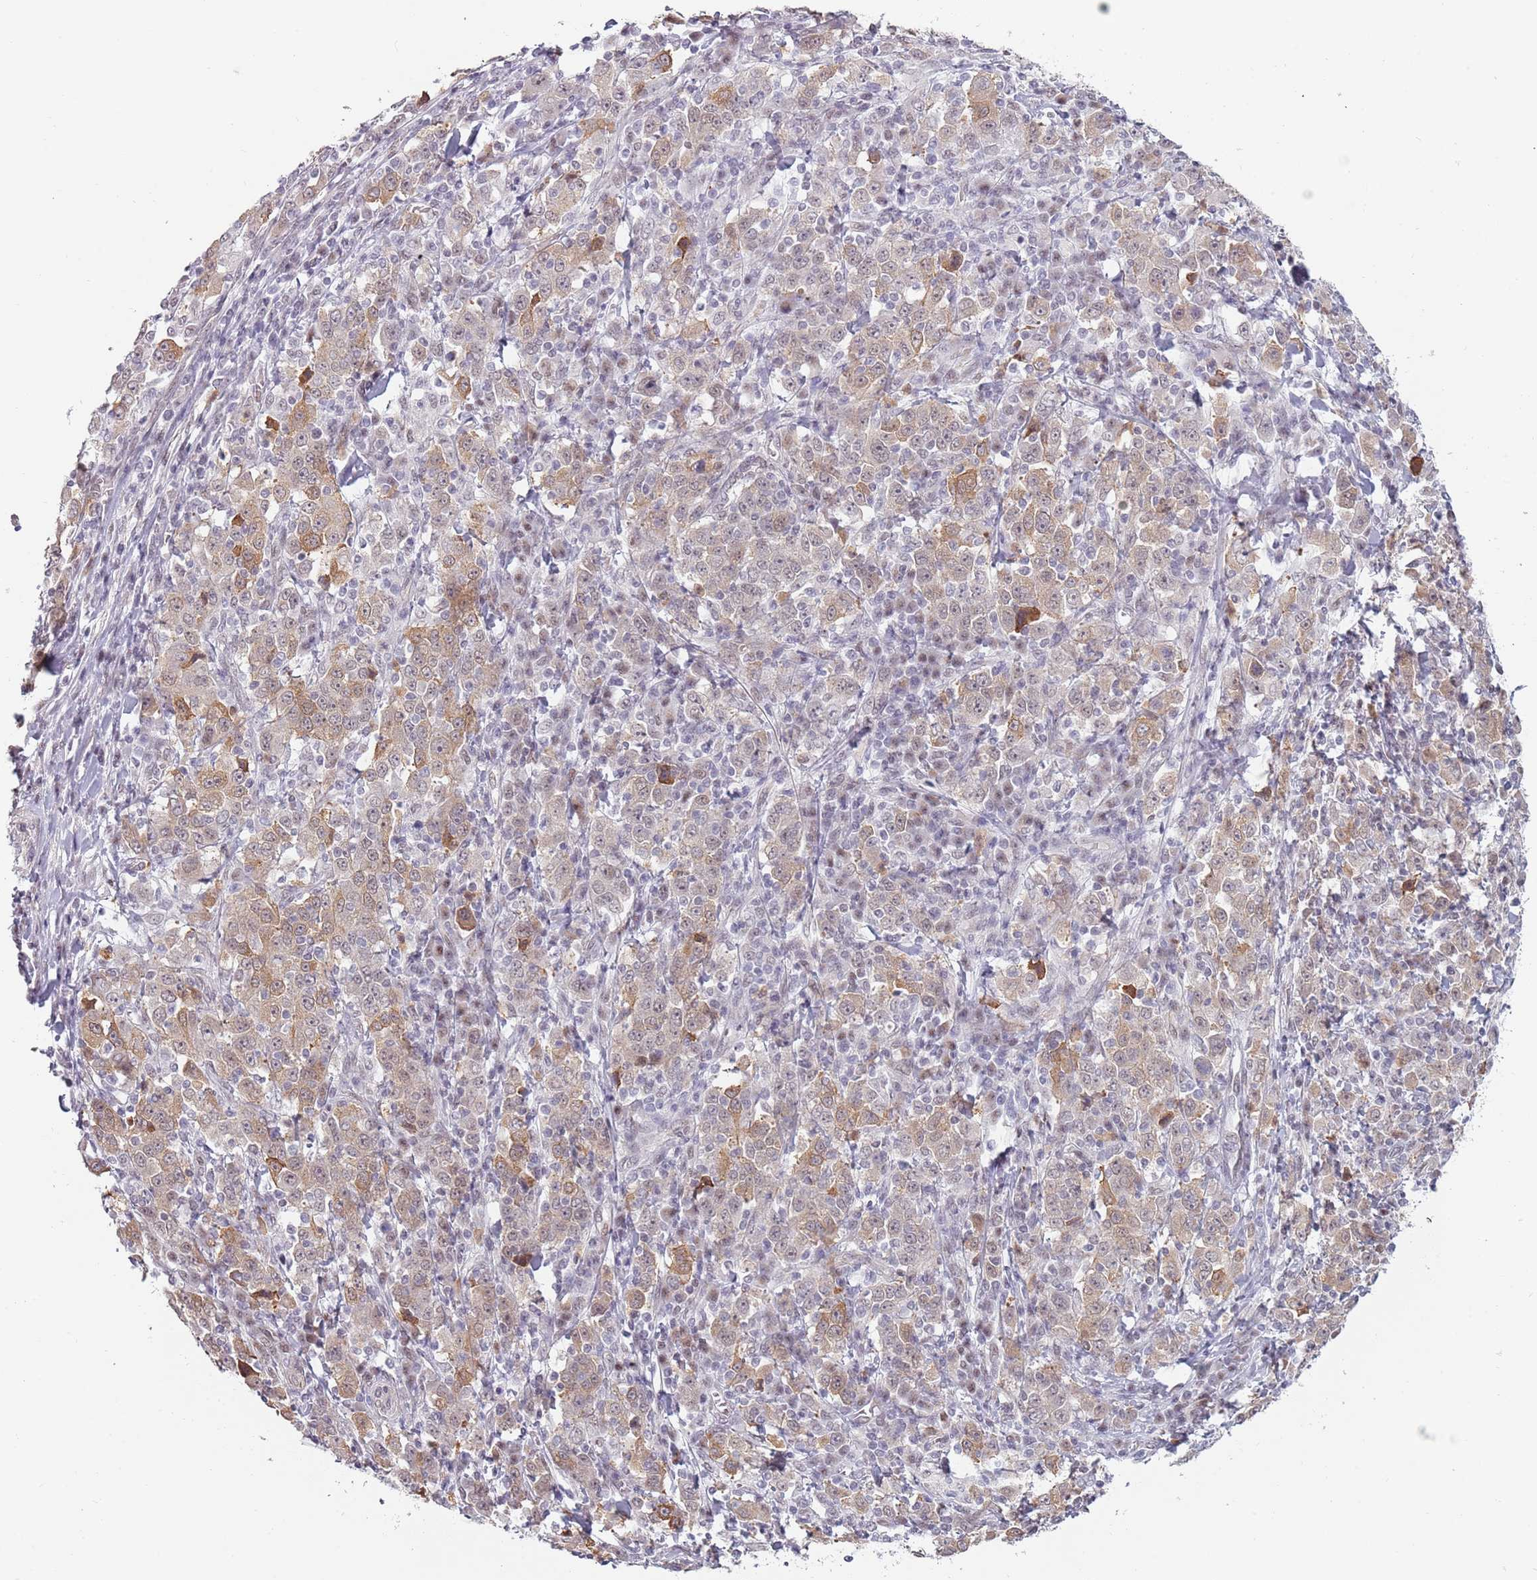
{"staining": {"intensity": "moderate", "quantity": "<25%", "location": "cytoplasmic/membranous"}, "tissue": "stomach cancer", "cell_type": "Tumor cells", "image_type": "cancer", "snomed": [{"axis": "morphology", "description": "Normal tissue, NOS"}, {"axis": "morphology", "description": "Adenocarcinoma, NOS"}, {"axis": "topography", "description": "Stomach, upper"}, {"axis": "topography", "description": "Stomach"}], "caption": "An image of human adenocarcinoma (stomach) stained for a protein displays moderate cytoplasmic/membranous brown staining in tumor cells.", "gene": "REXO4", "patient": {"sex": "male", "age": 59}}